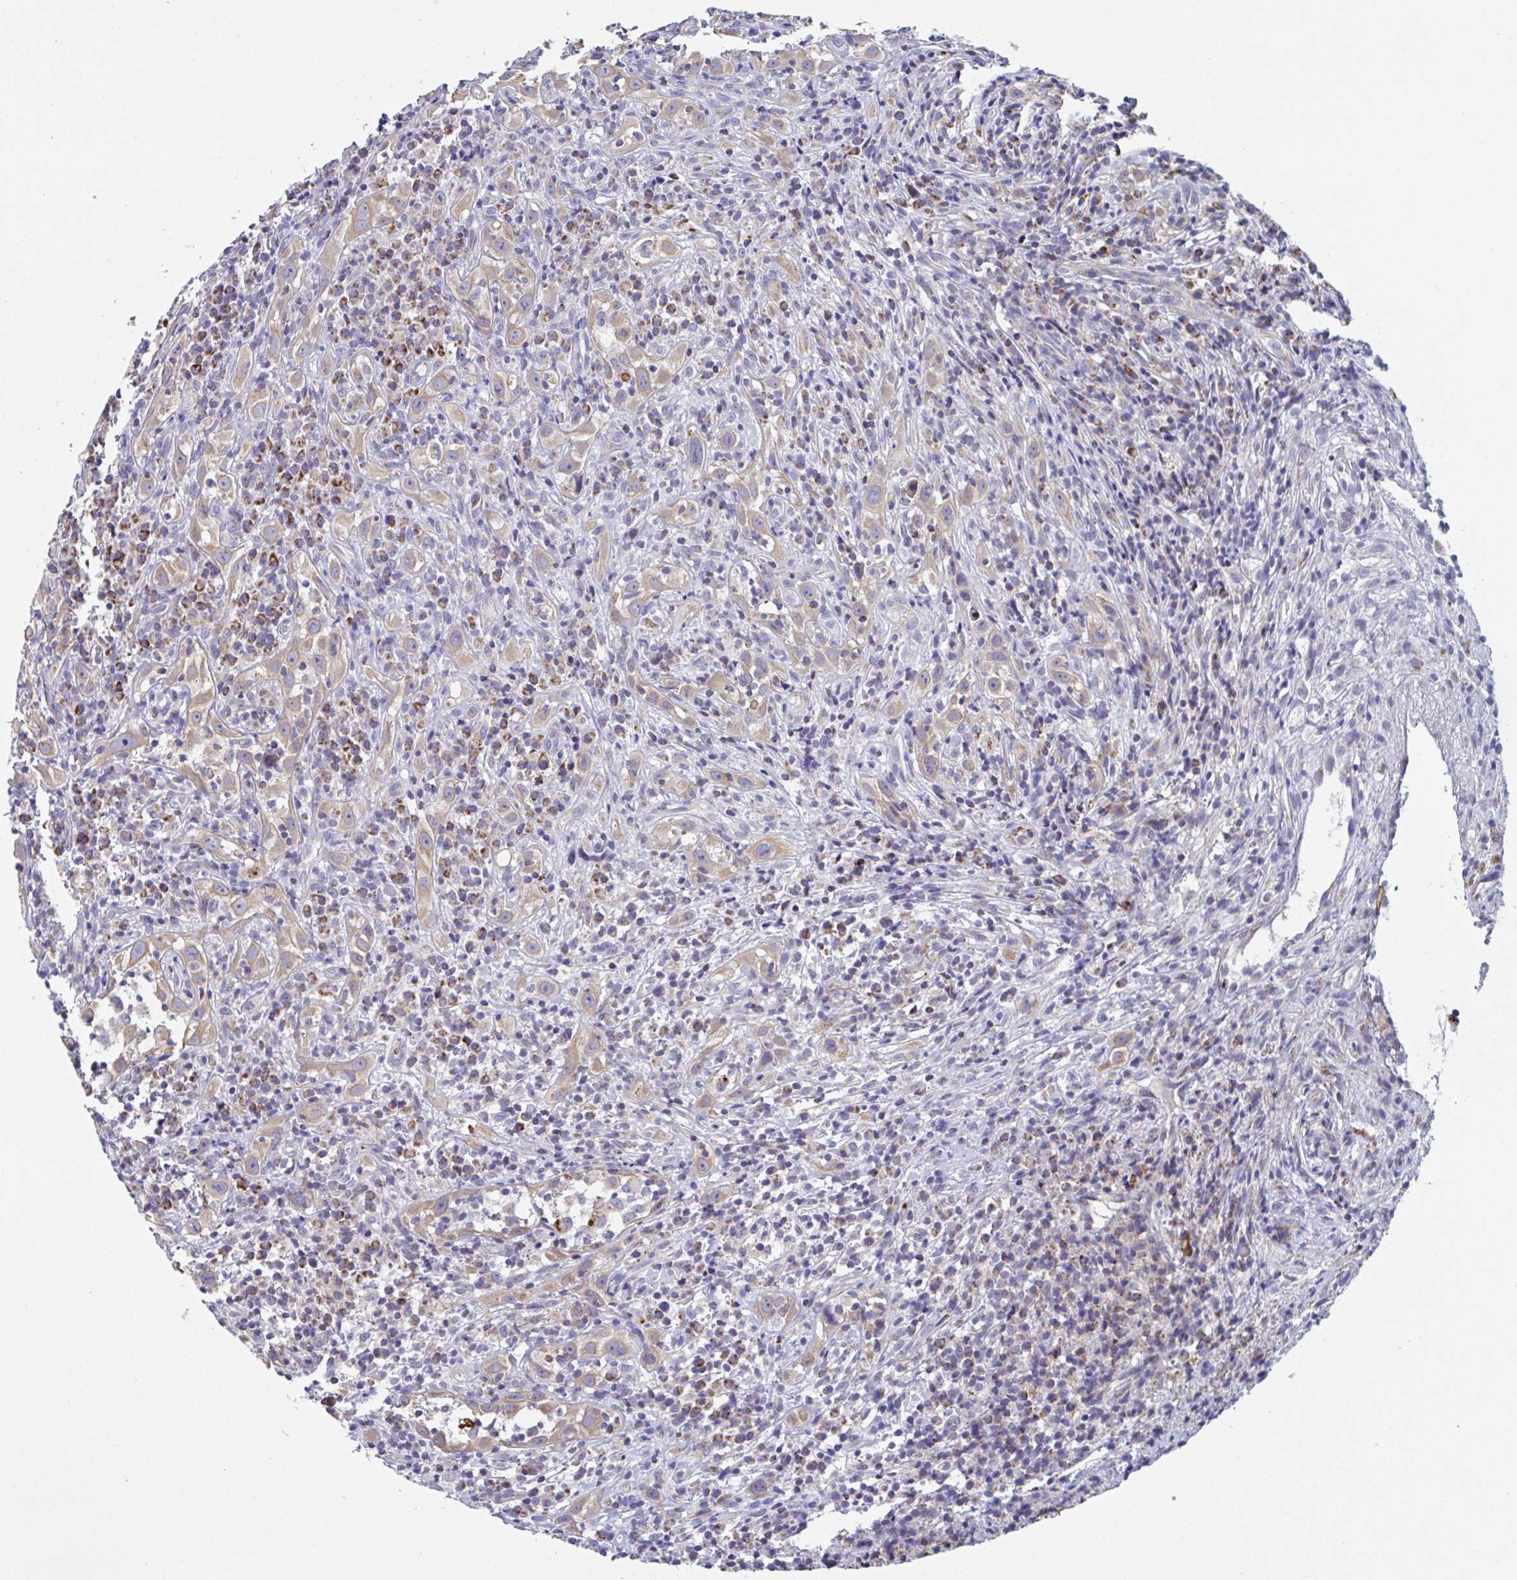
{"staining": {"intensity": "moderate", "quantity": ">75%", "location": "cytoplasmic/membranous"}, "tissue": "head and neck cancer", "cell_type": "Tumor cells", "image_type": "cancer", "snomed": [{"axis": "morphology", "description": "Squamous cell carcinoma, NOS"}, {"axis": "topography", "description": "Head-Neck"}], "caption": "A brown stain highlights moderate cytoplasmic/membranous positivity of a protein in head and neck squamous cell carcinoma tumor cells. The staining was performed using DAB (3,3'-diaminobenzidine), with brown indicating positive protein expression. Nuclei are stained blue with hematoxylin.", "gene": "BCAT2", "patient": {"sex": "female", "age": 95}}